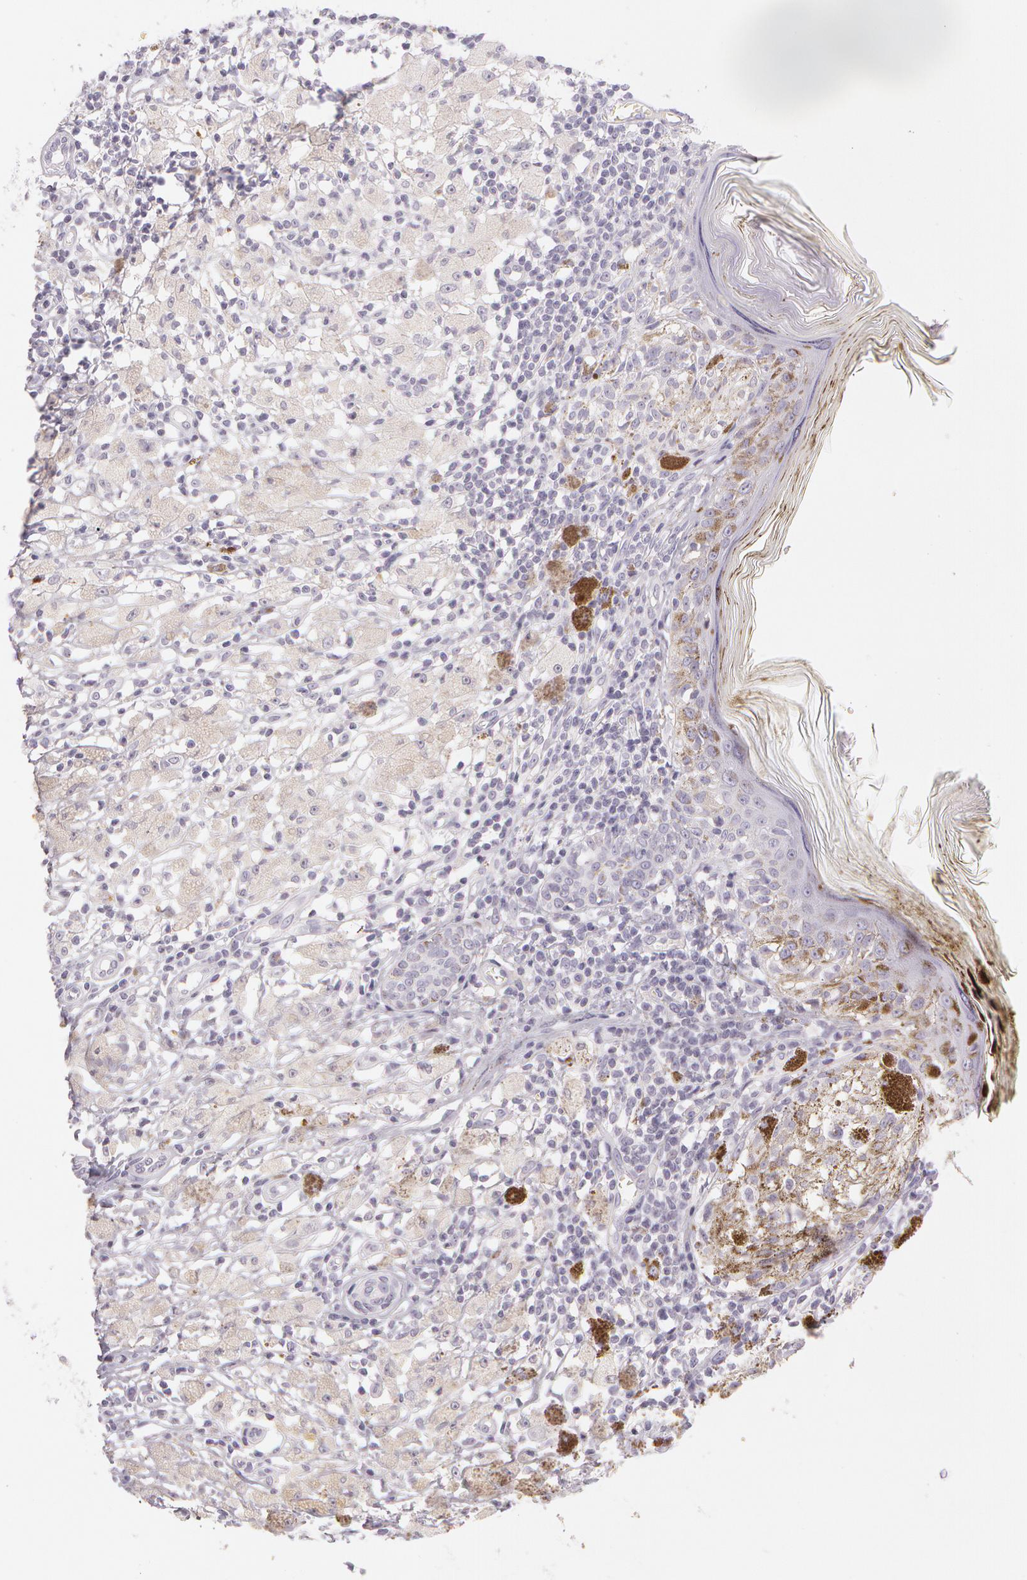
{"staining": {"intensity": "negative", "quantity": "none", "location": "none"}, "tissue": "melanoma", "cell_type": "Tumor cells", "image_type": "cancer", "snomed": [{"axis": "morphology", "description": "Malignant melanoma, NOS"}, {"axis": "topography", "description": "Skin"}], "caption": "DAB (3,3'-diaminobenzidine) immunohistochemical staining of human melanoma demonstrates no significant positivity in tumor cells. The staining is performed using DAB brown chromogen with nuclei counter-stained in using hematoxylin.", "gene": "OTC", "patient": {"sex": "male", "age": 88}}